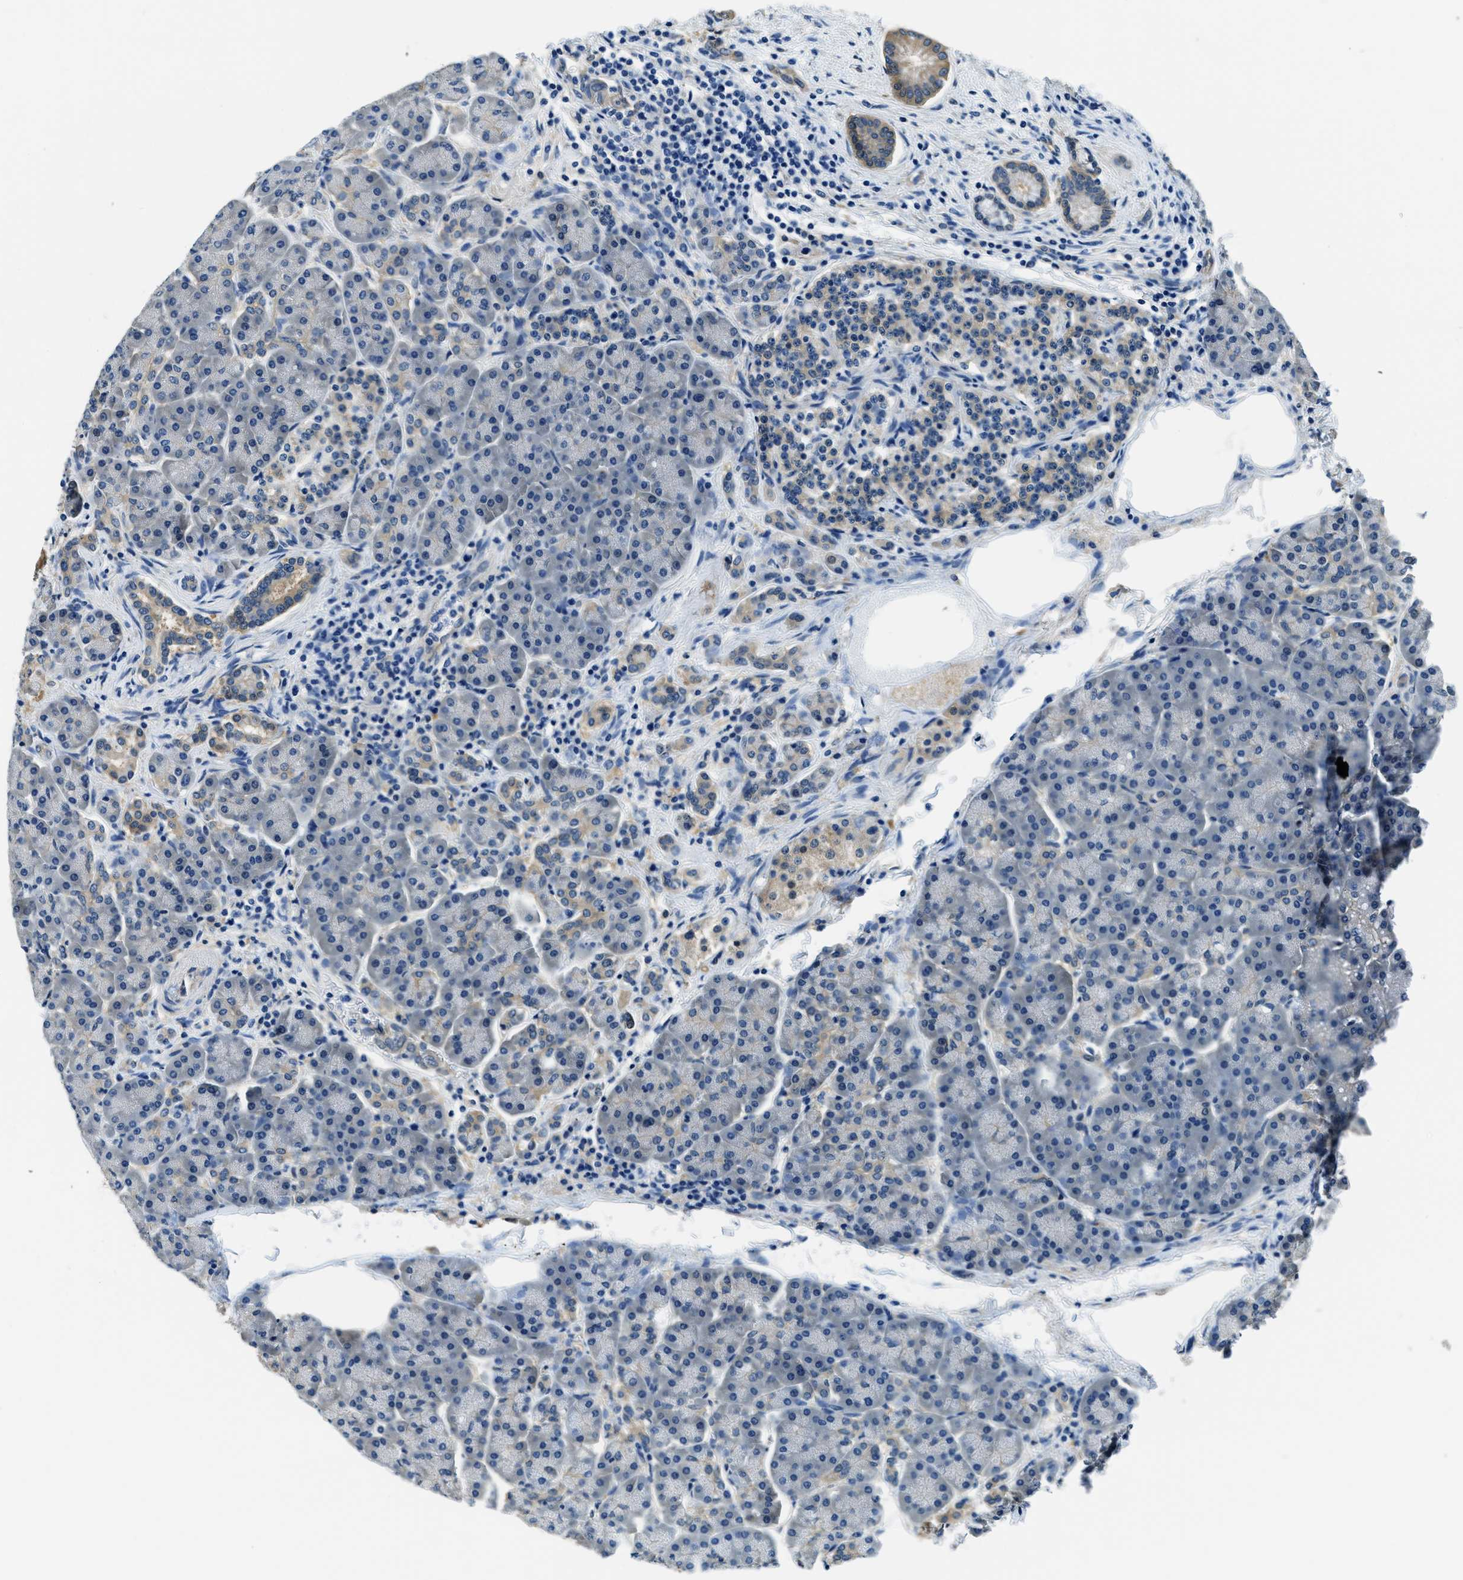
{"staining": {"intensity": "moderate", "quantity": "<25%", "location": "cytoplasmic/membranous"}, "tissue": "pancreas", "cell_type": "Exocrine glandular cells", "image_type": "normal", "snomed": [{"axis": "morphology", "description": "Normal tissue, NOS"}, {"axis": "topography", "description": "Pancreas"}], "caption": "Pancreas stained with immunohistochemistry exhibits moderate cytoplasmic/membranous positivity in approximately <25% of exocrine glandular cells.", "gene": "TWF1", "patient": {"sex": "female", "age": 70}}